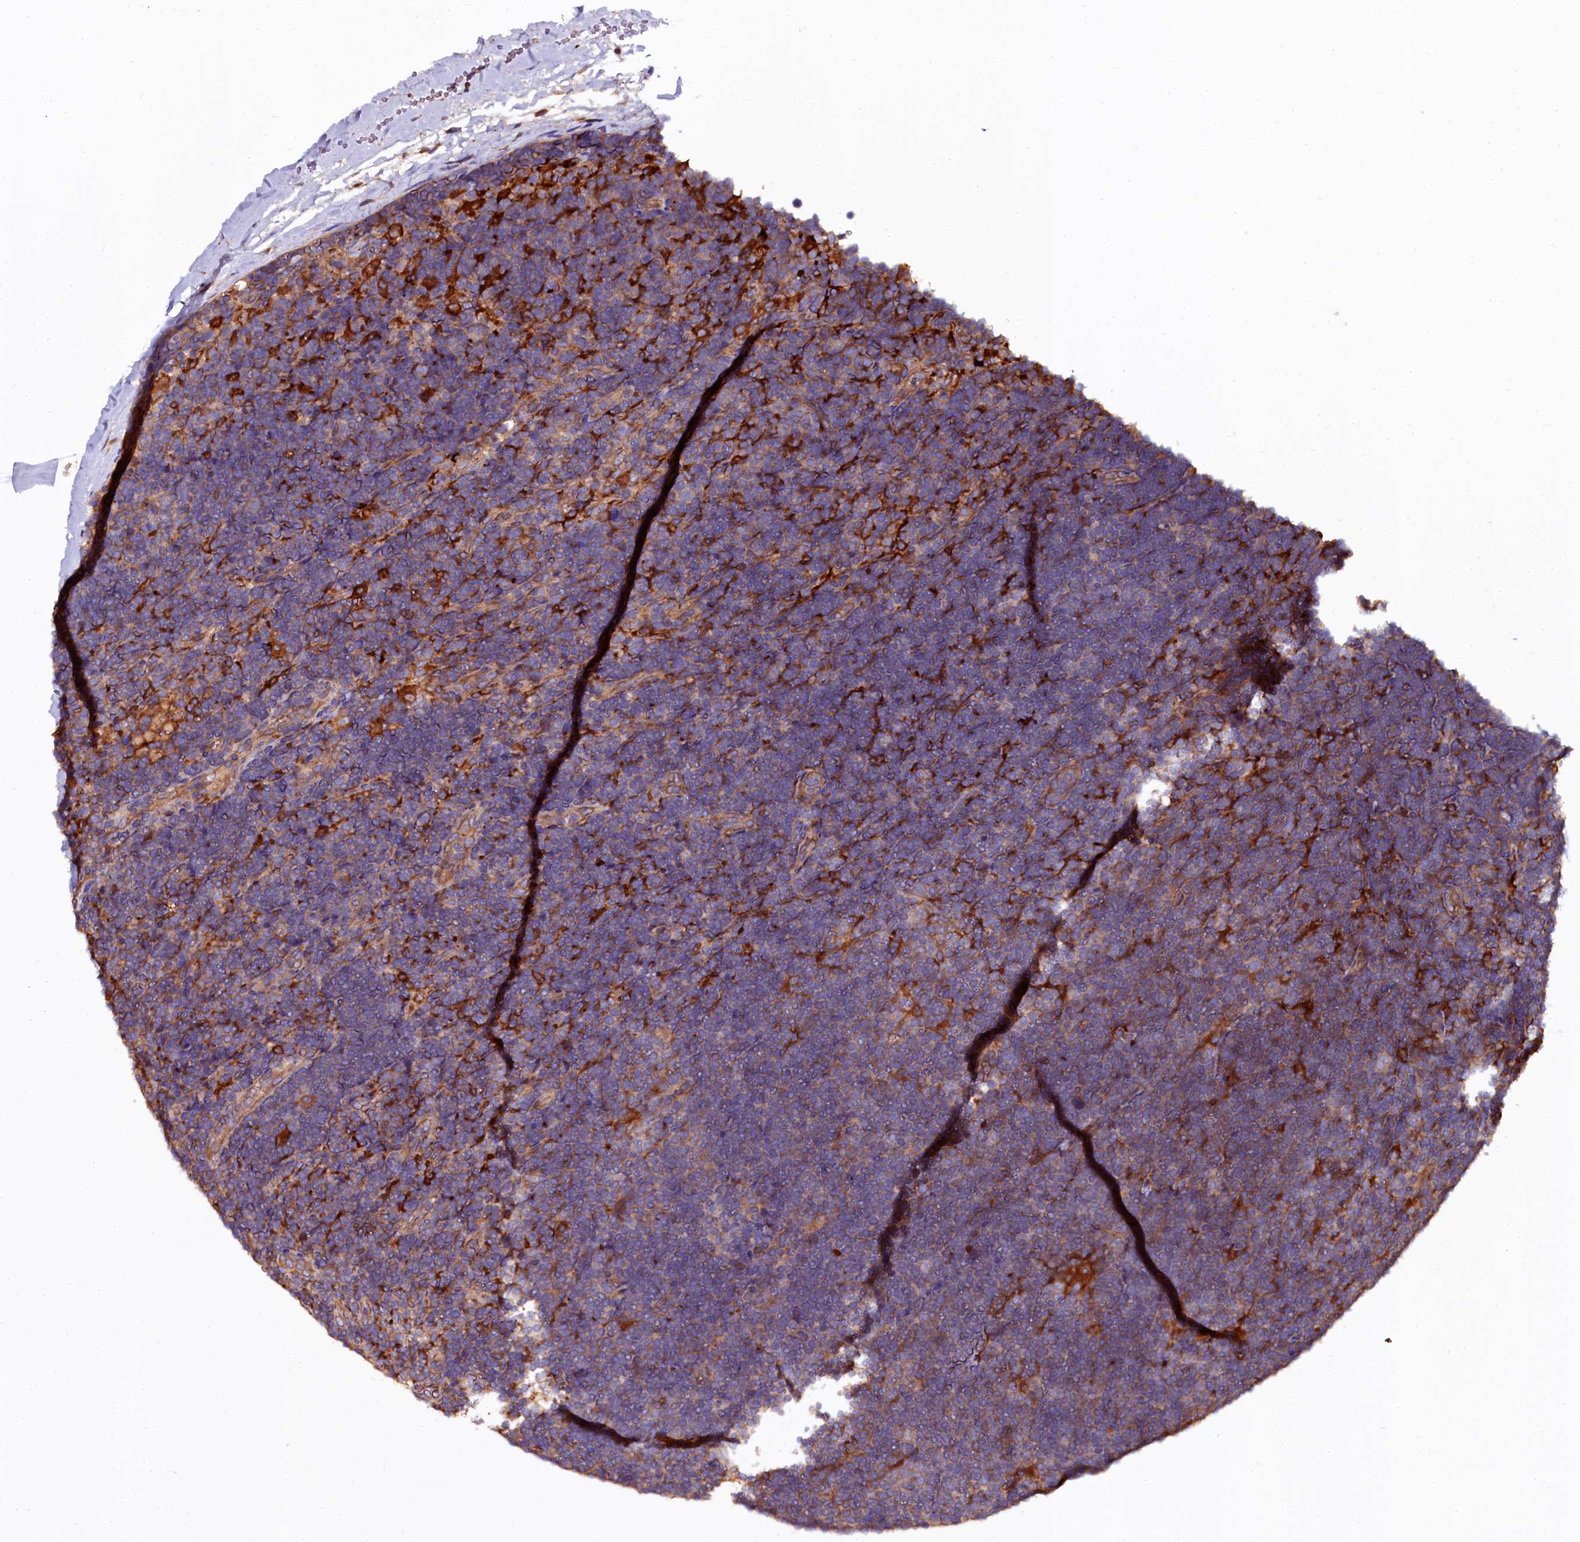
{"staining": {"intensity": "negative", "quantity": "none", "location": "none"}, "tissue": "lymphoma", "cell_type": "Tumor cells", "image_type": "cancer", "snomed": [{"axis": "morphology", "description": "Hodgkin's disease, NOS"}, {"axis": "topography", "description": "Lymph node"}], "caption": "The micrograph shows no staining of tumor cells in Hodgkin's disease.", "gene": "APPL2", "patient": {"sex": "female", "age": 57}}